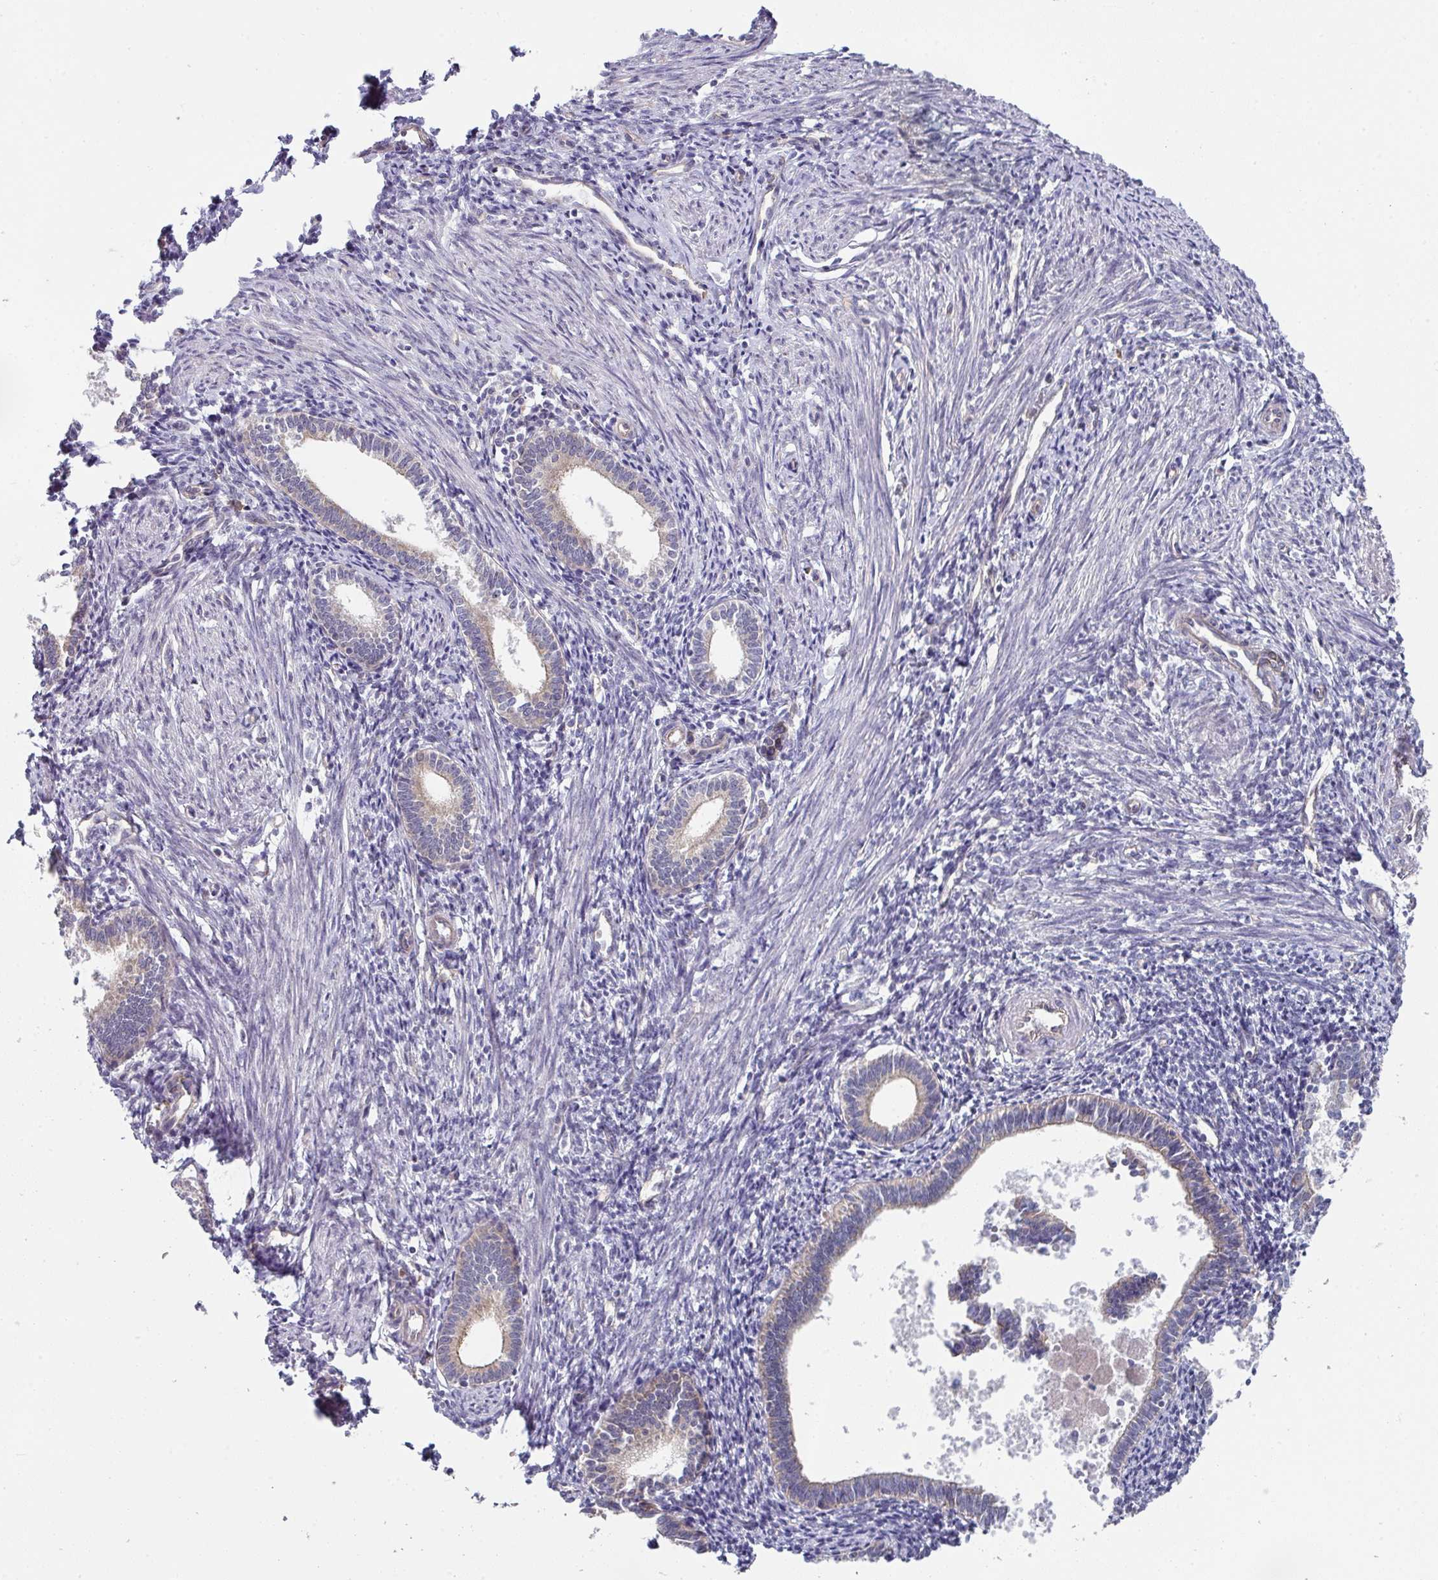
{"staining": {"intensity": "moderate", "quantity": "25%-75%", "location": "nuclear"}, "tissue": "endometrium", "cell_type": "Cells in endometrial stroma", "image_type": "normal", "snomed": [{"axis": "morphology", "description": "Normal tissue, NOS"}, {"axis": "topography", "description": "Endometrium"}], "caption": "This image shows immunohistochemistry (IHC) staining of unremarkable endometrium, with medium moderate nuclear staining in about 25%-75% of cells in endometrial stroma.", "gene": "TMED5", "patient": {"sex": "female", "age": 41}}